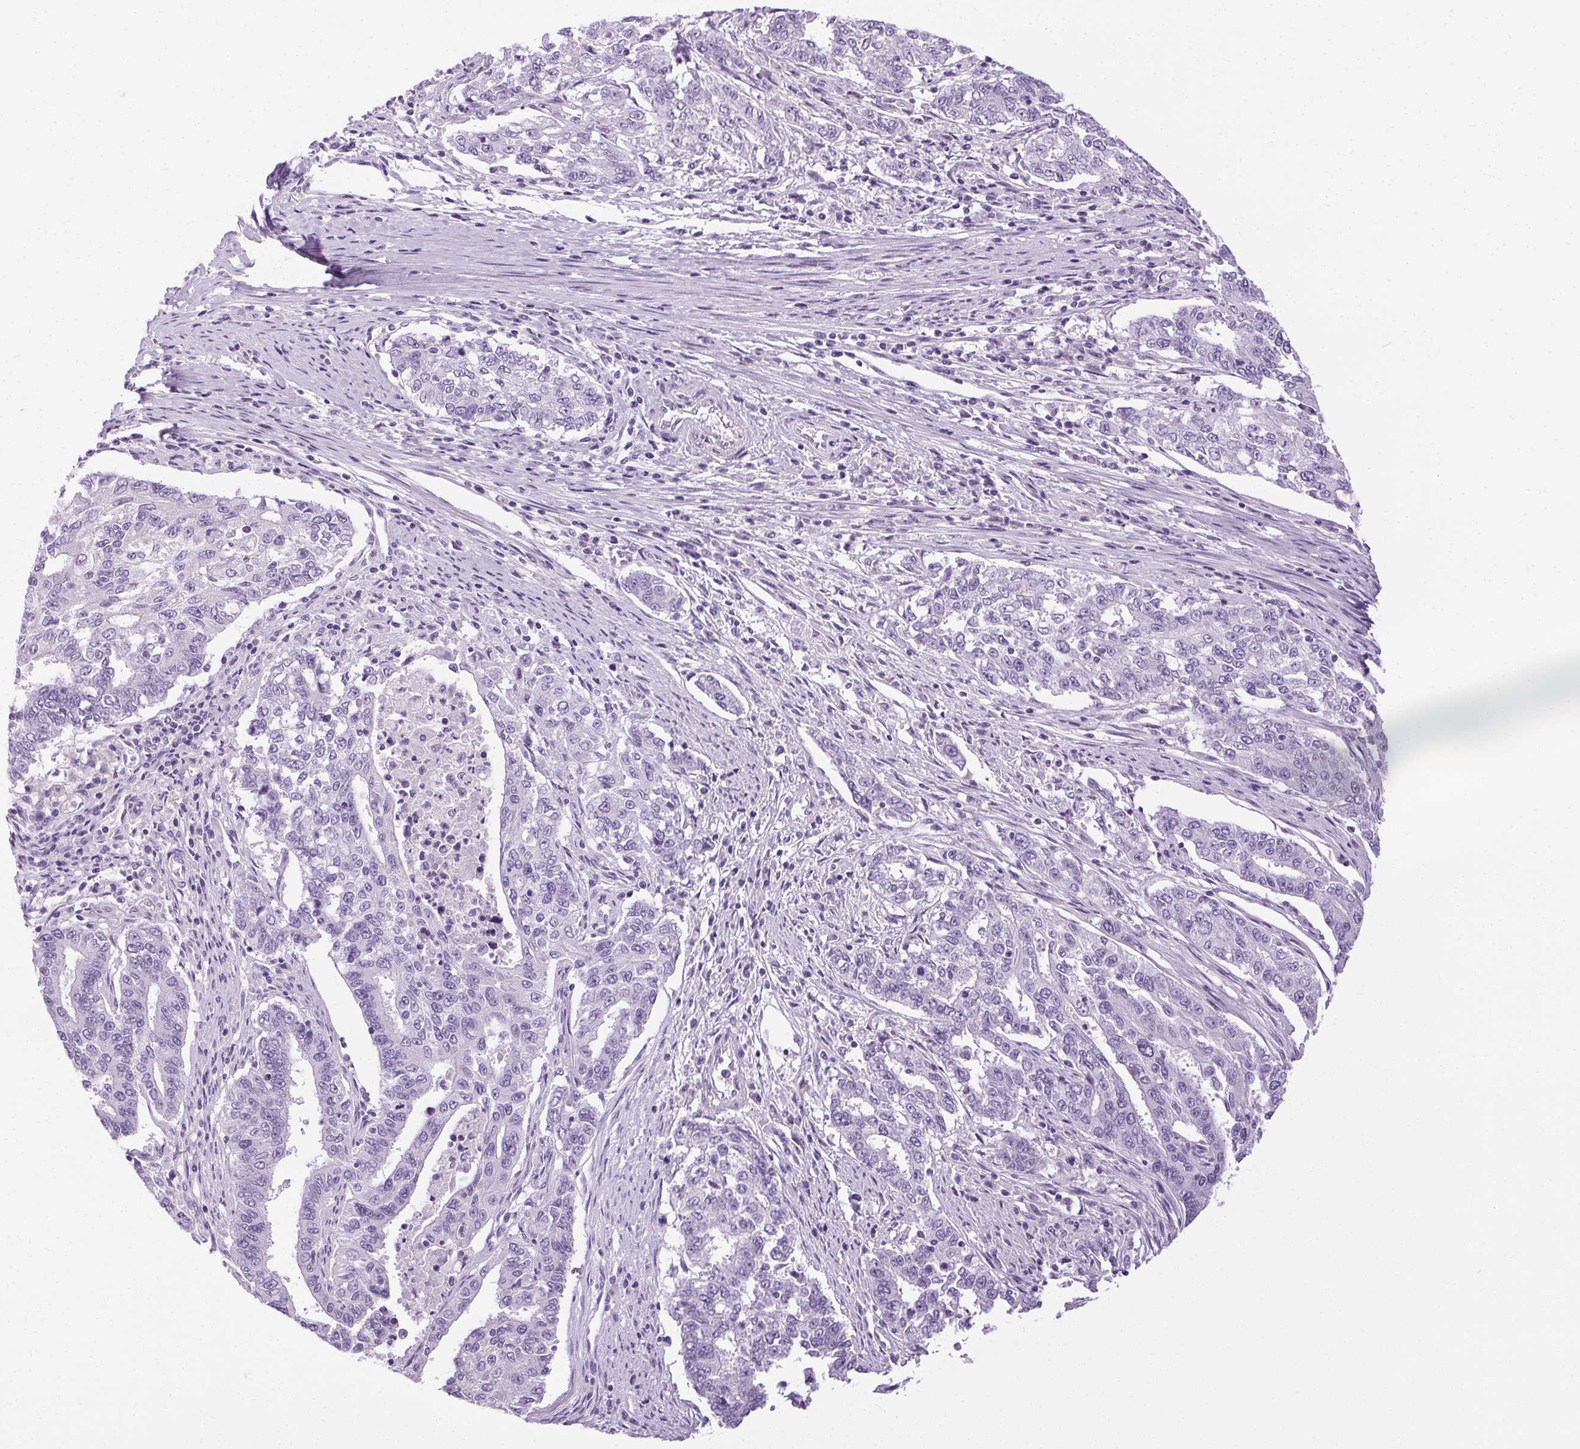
{"staining": {"intensity": "negative", "quantity": "none", "location": "none"}, "tissue": "endometrial cancer", "cell_type": "Tumor cells", "image_type": "cancer", "snomed": [{"axis": "morphology", "description": "Adenocarcinoma, NOS"}, {"axis": "topography", "description": "Uterus"}], "caption": "Immunohistochemistry micrograph of human endometrial cancer (adenocarcinoma) stained for a protein (brown), which demonstrates no positivity in tumor cells.", "gene": "C20orf85", "patient": {"sex": "female", "age": 59}}